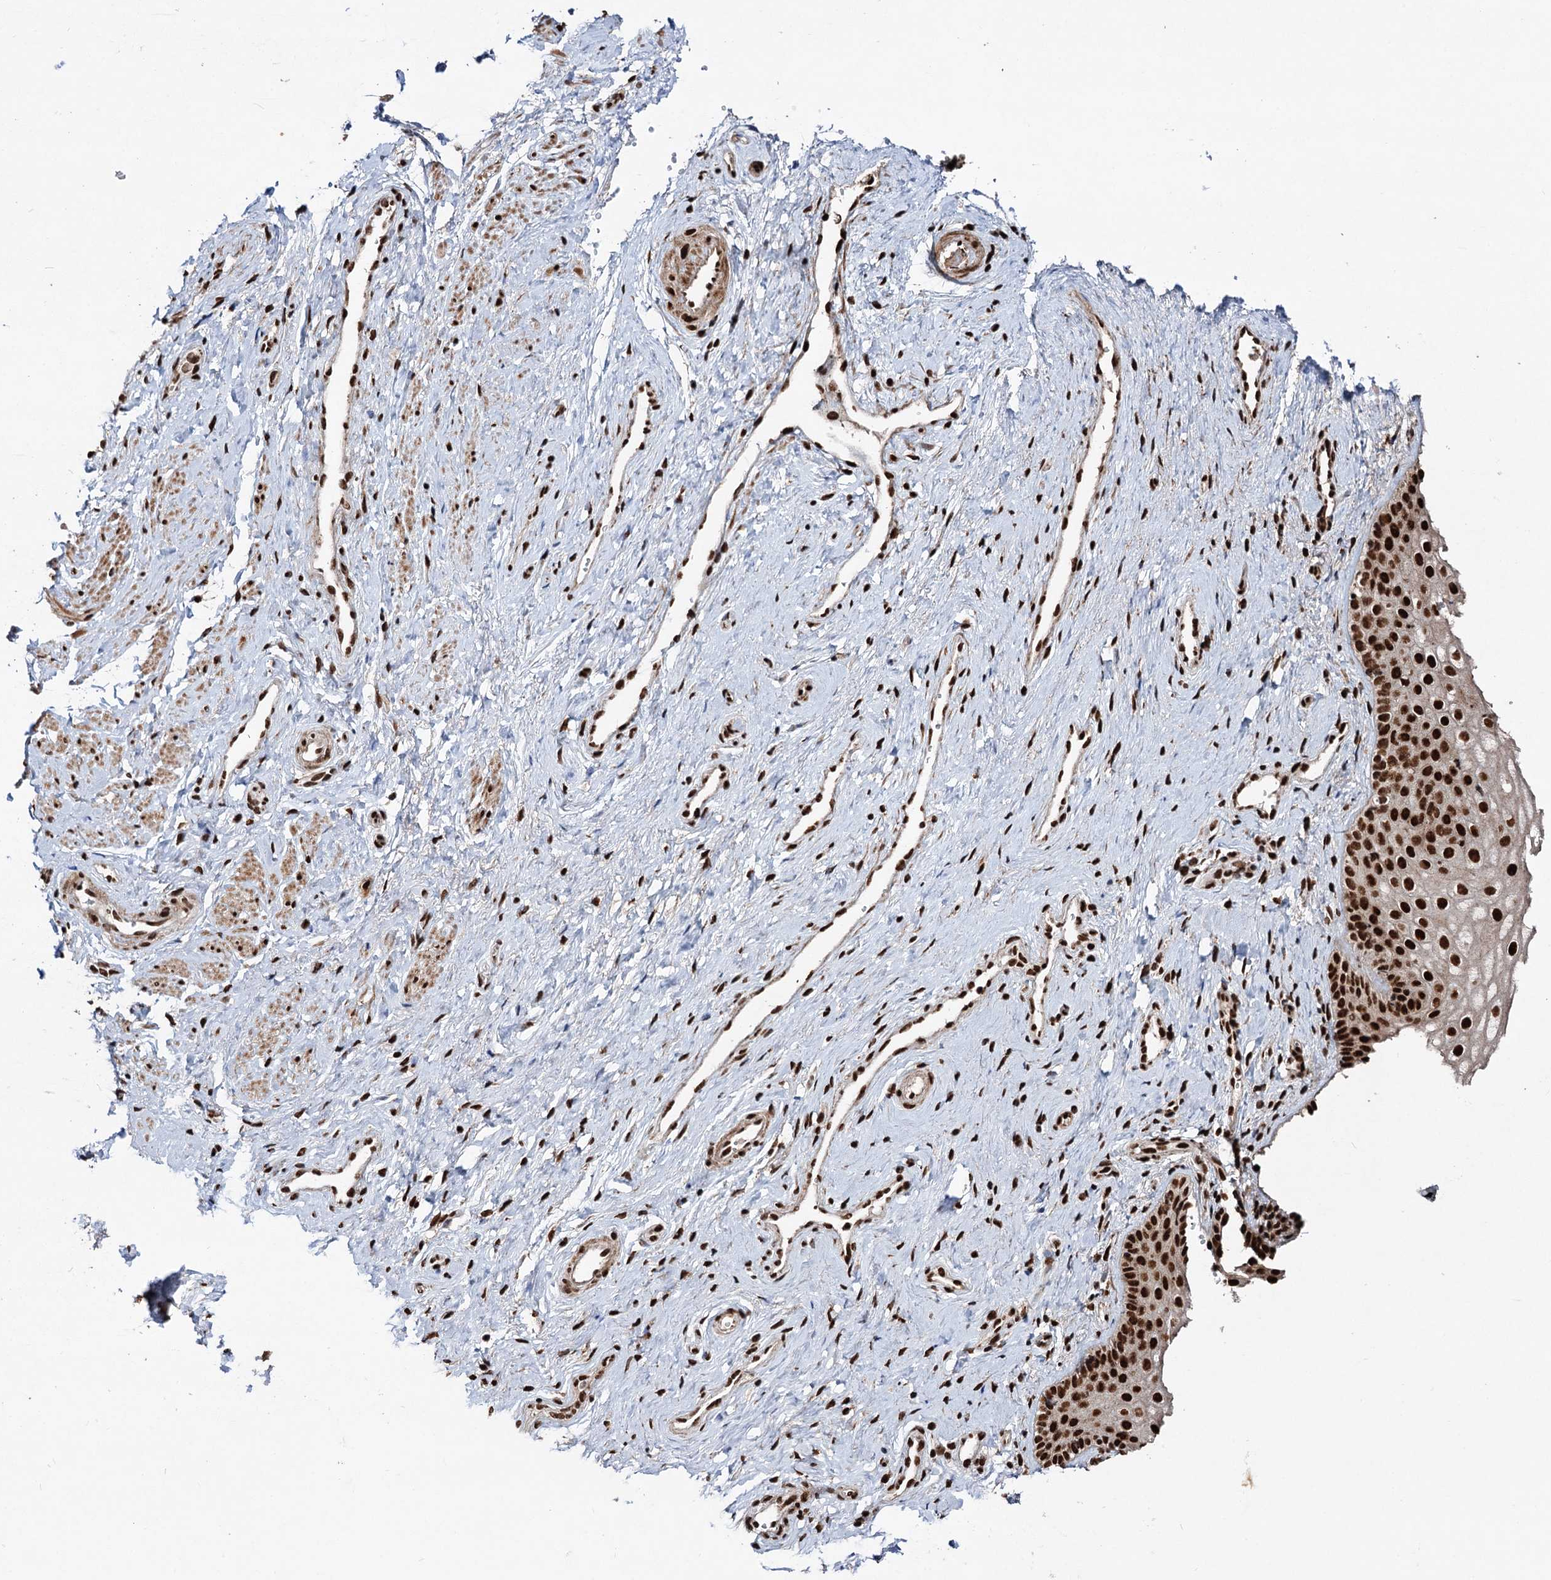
{"staining": {"intensity": "strong", "quantity": ">75%", "location": "nuclear"}, "tissue": "vagina", "cell_type": "Squamous epithelial cells", "image_type": "normal", "snomed": [{"axis": "morphology", "description": "Normal tissue, NOS"}, {"axis": "topography", "description": "Vagina"}], "caption": "IHC photomicrograph of unremarkable human vagina stained for a protein (brown), which exhibits high levels of strong nuclear staining in about >75% of squamous epithelial cells.", "gene": "MATR3", "patient": {"sex": "female", "age": 46}}